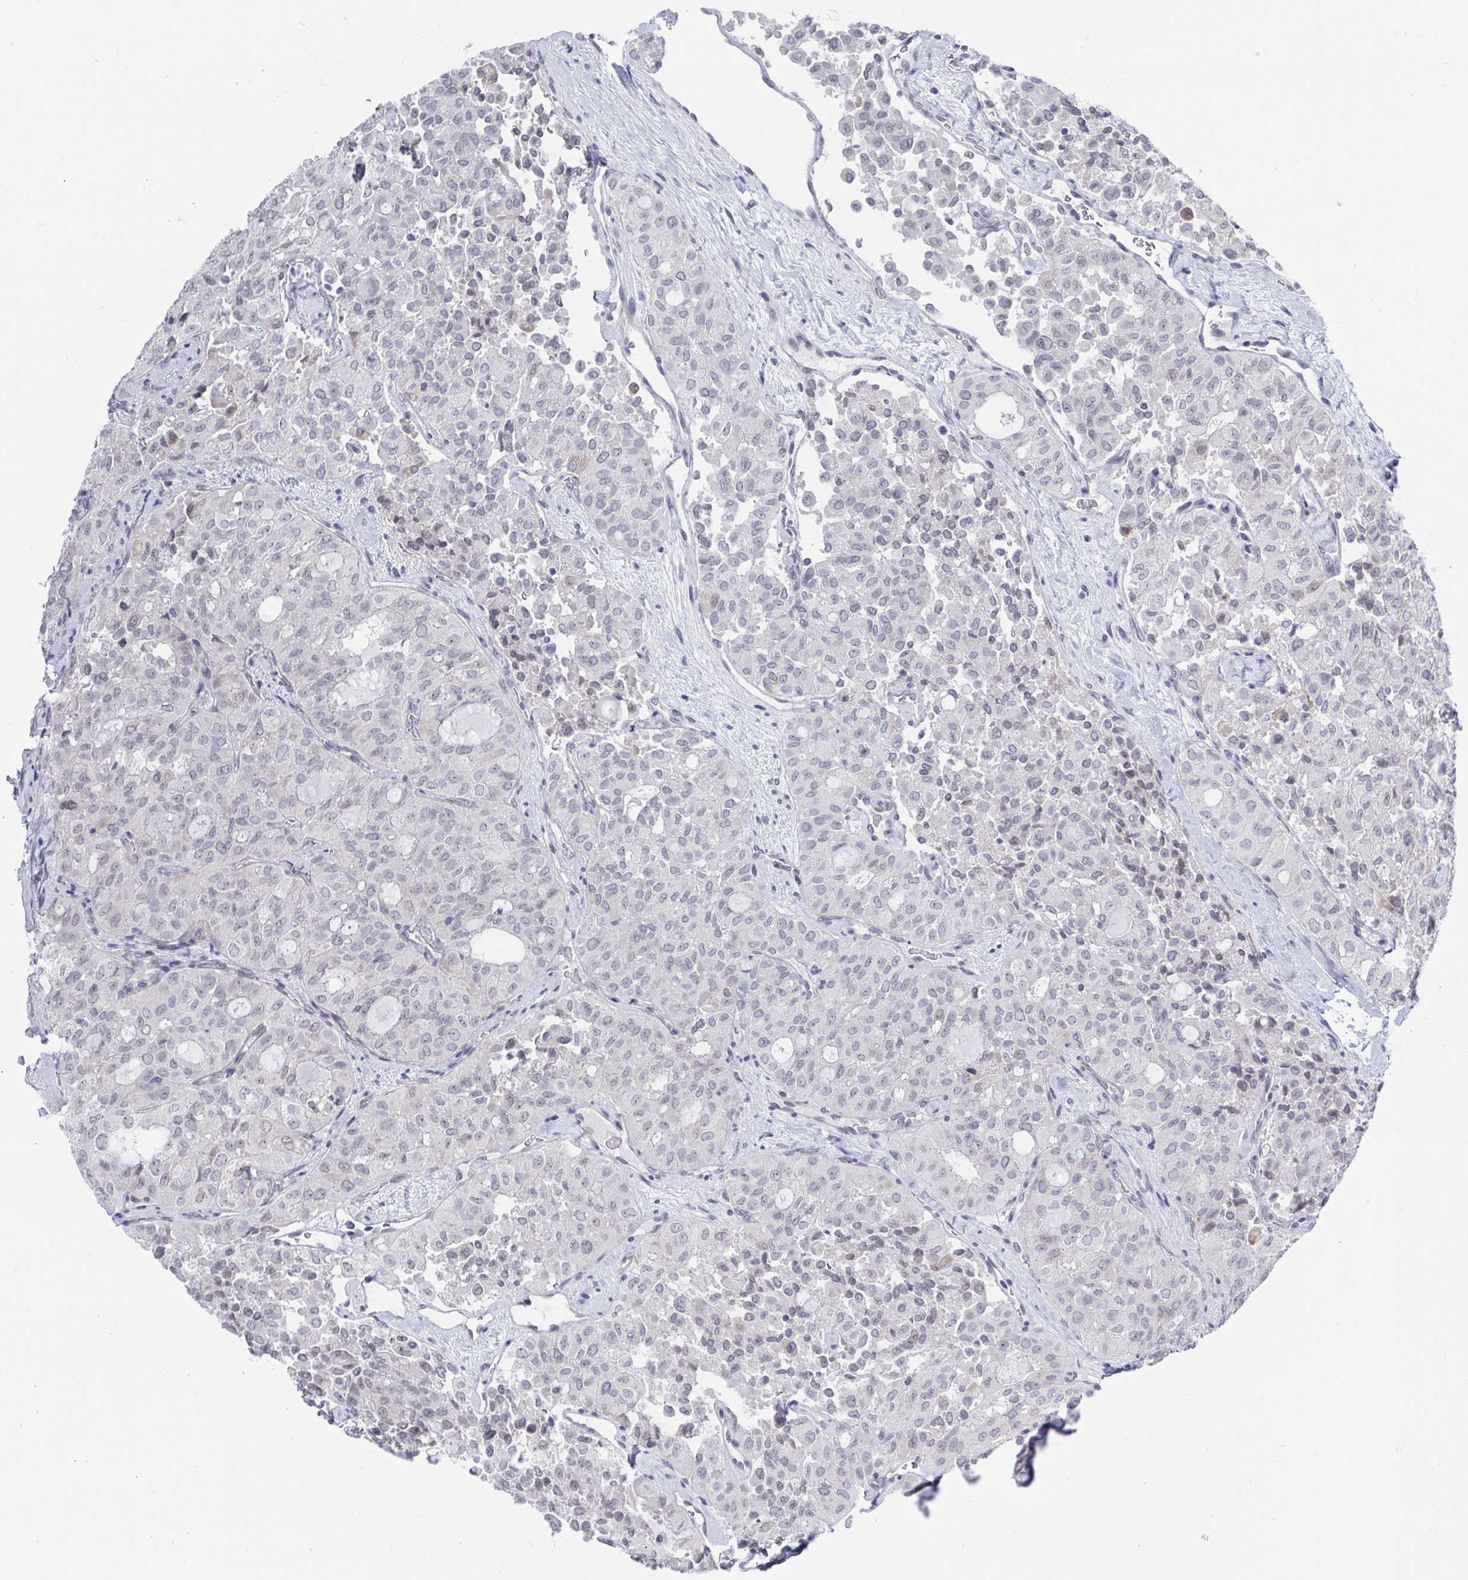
{"staining": {"intensity": "negative", "quantity": "none", "location": "none"}, "tissue": "thyroid cancer", "cell_type": "Tumor cells", "image_type": "cancer", "snomed": [{"axis": "morphology", "description": "Follicular adenoma carcinoma, NOS"}, {"axis": "topography", "description": "Thyroid gland"}], "caption": "Immunohistochemistry of thyroid cancer displays no expression in tumor cells. (Stains: DAB (3,3'-diaminobenzidine) immunohistochemistry with hematoxylin counter stain, Microscopy: brightfield microscopy at high magnification).", "gene": "MFSD4A", "patient": {"sex": "male", "age": 75}}